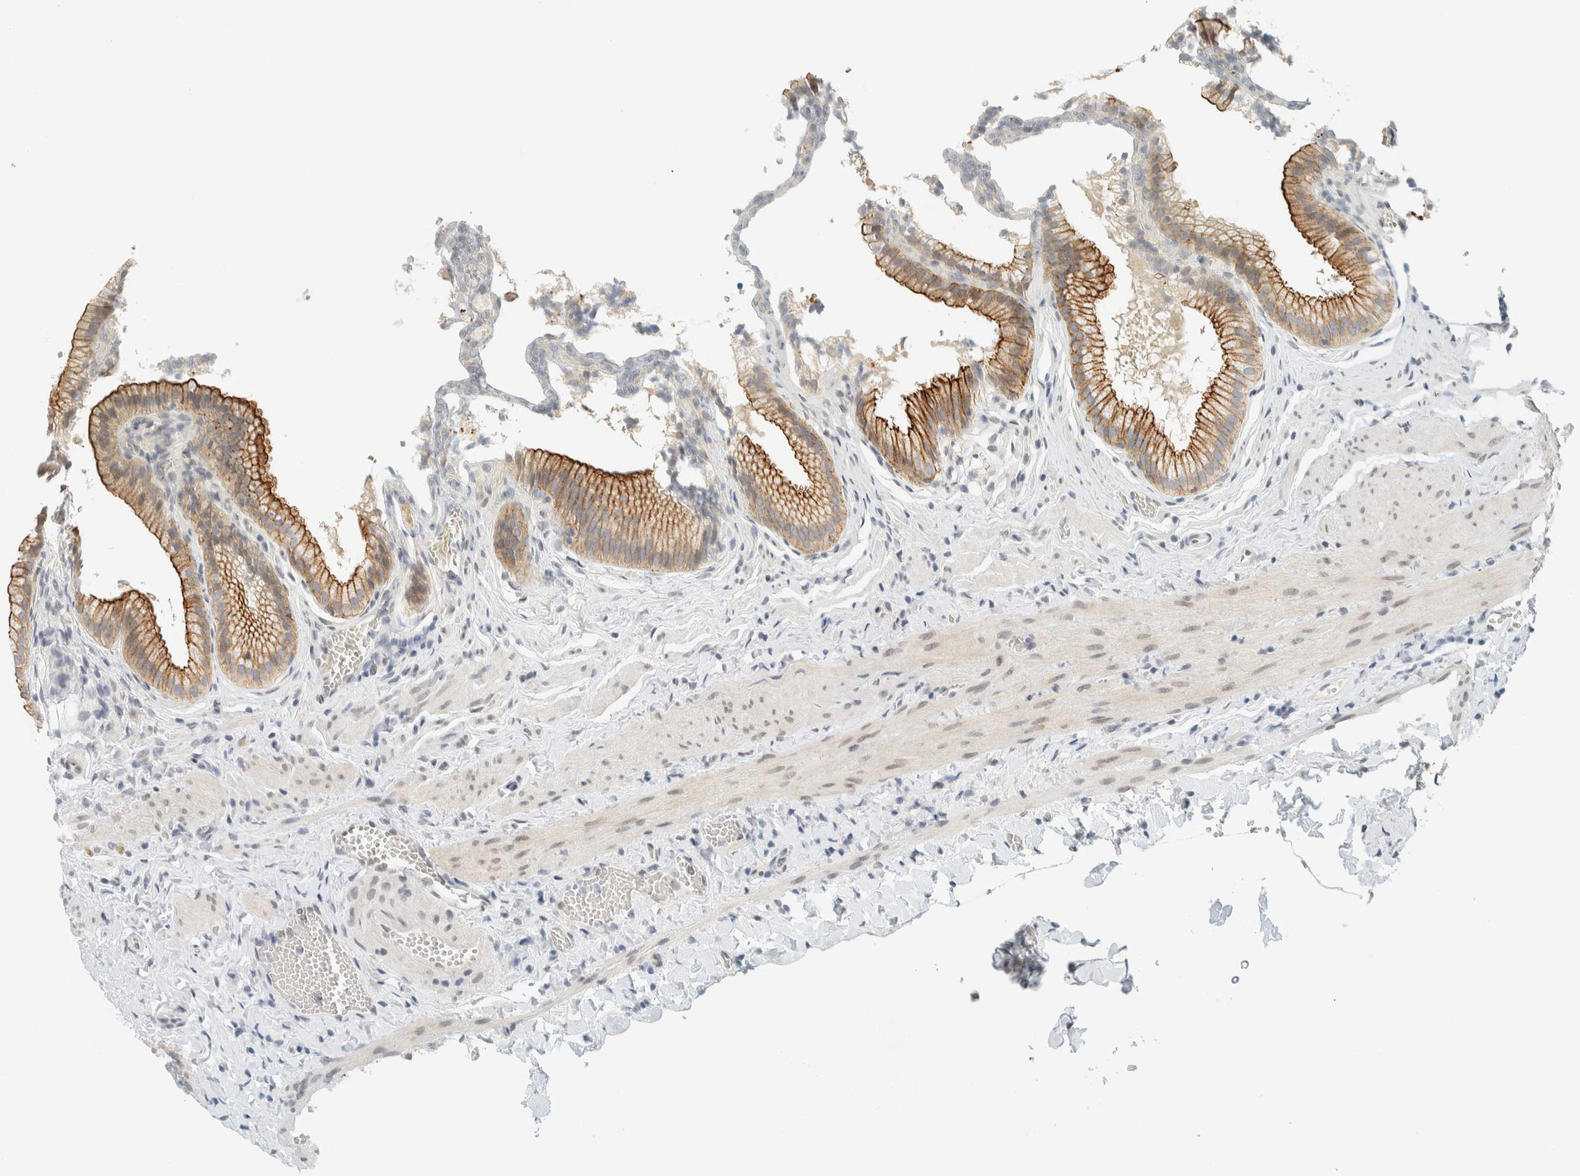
{"staining": {"intensity": "strong", "quantity": "25%-75%", "location": "cytoplasmic/membranous"}, "tissue": "gallbladder", "cell_type": "Glandular cells", "image_type": "normal", "snomed": [{"axis": "morphology", "description": "Normal tissue, NOS"}, {"axis": "topography", "description": "Gallbladder"}], "caption": "A brown stain shows strong cytoplasmic/membranous expression of a protein in glandular cells of normal human gallbladder. (brown staining indicates protein expression, while blue staining denotes nuclei).", "gene": "C1QTNF12", "patient": {"sex": "male", "age": 38}}